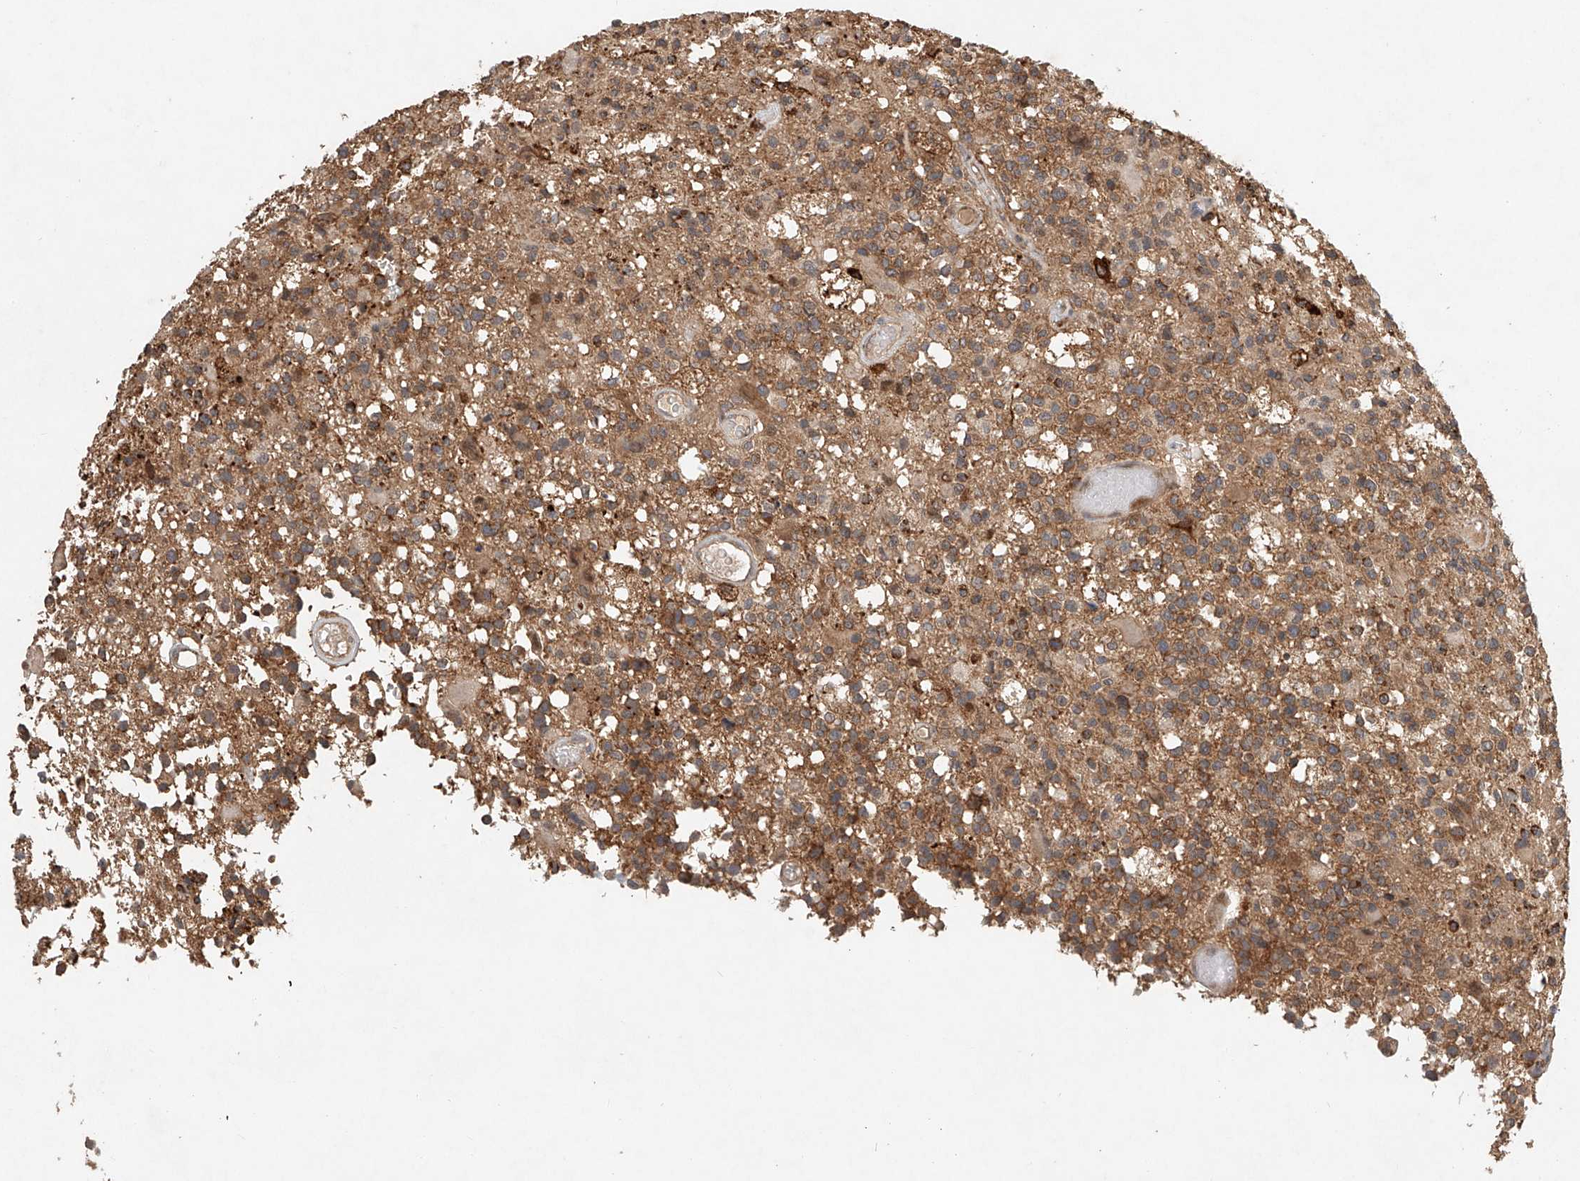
{"staining": {"intensity": "moderate", "quantity": ">75%", "location": "cytoplasmic/membranous"}, "tissue": "glioma", "cell_type": "Tumor cells", "image_type": "cancer", "snomed": [{"axis": "morphology", "description": "Glioma, malignant, High grade"}, {"axis": "morphology", "description": "Glioblastoma, NOS"}, {"axis": "topography", "description": "Brain"}], "caption": "A histopathology image of glioma stained for a protein reveals moderate cytoplasmic/membranous brown staining in tumor cells. (Brightfield microscopy of DAB IHC at high magnification).", "gene": "DCAF11", "patient": {"sex": "male", "age": 60}}